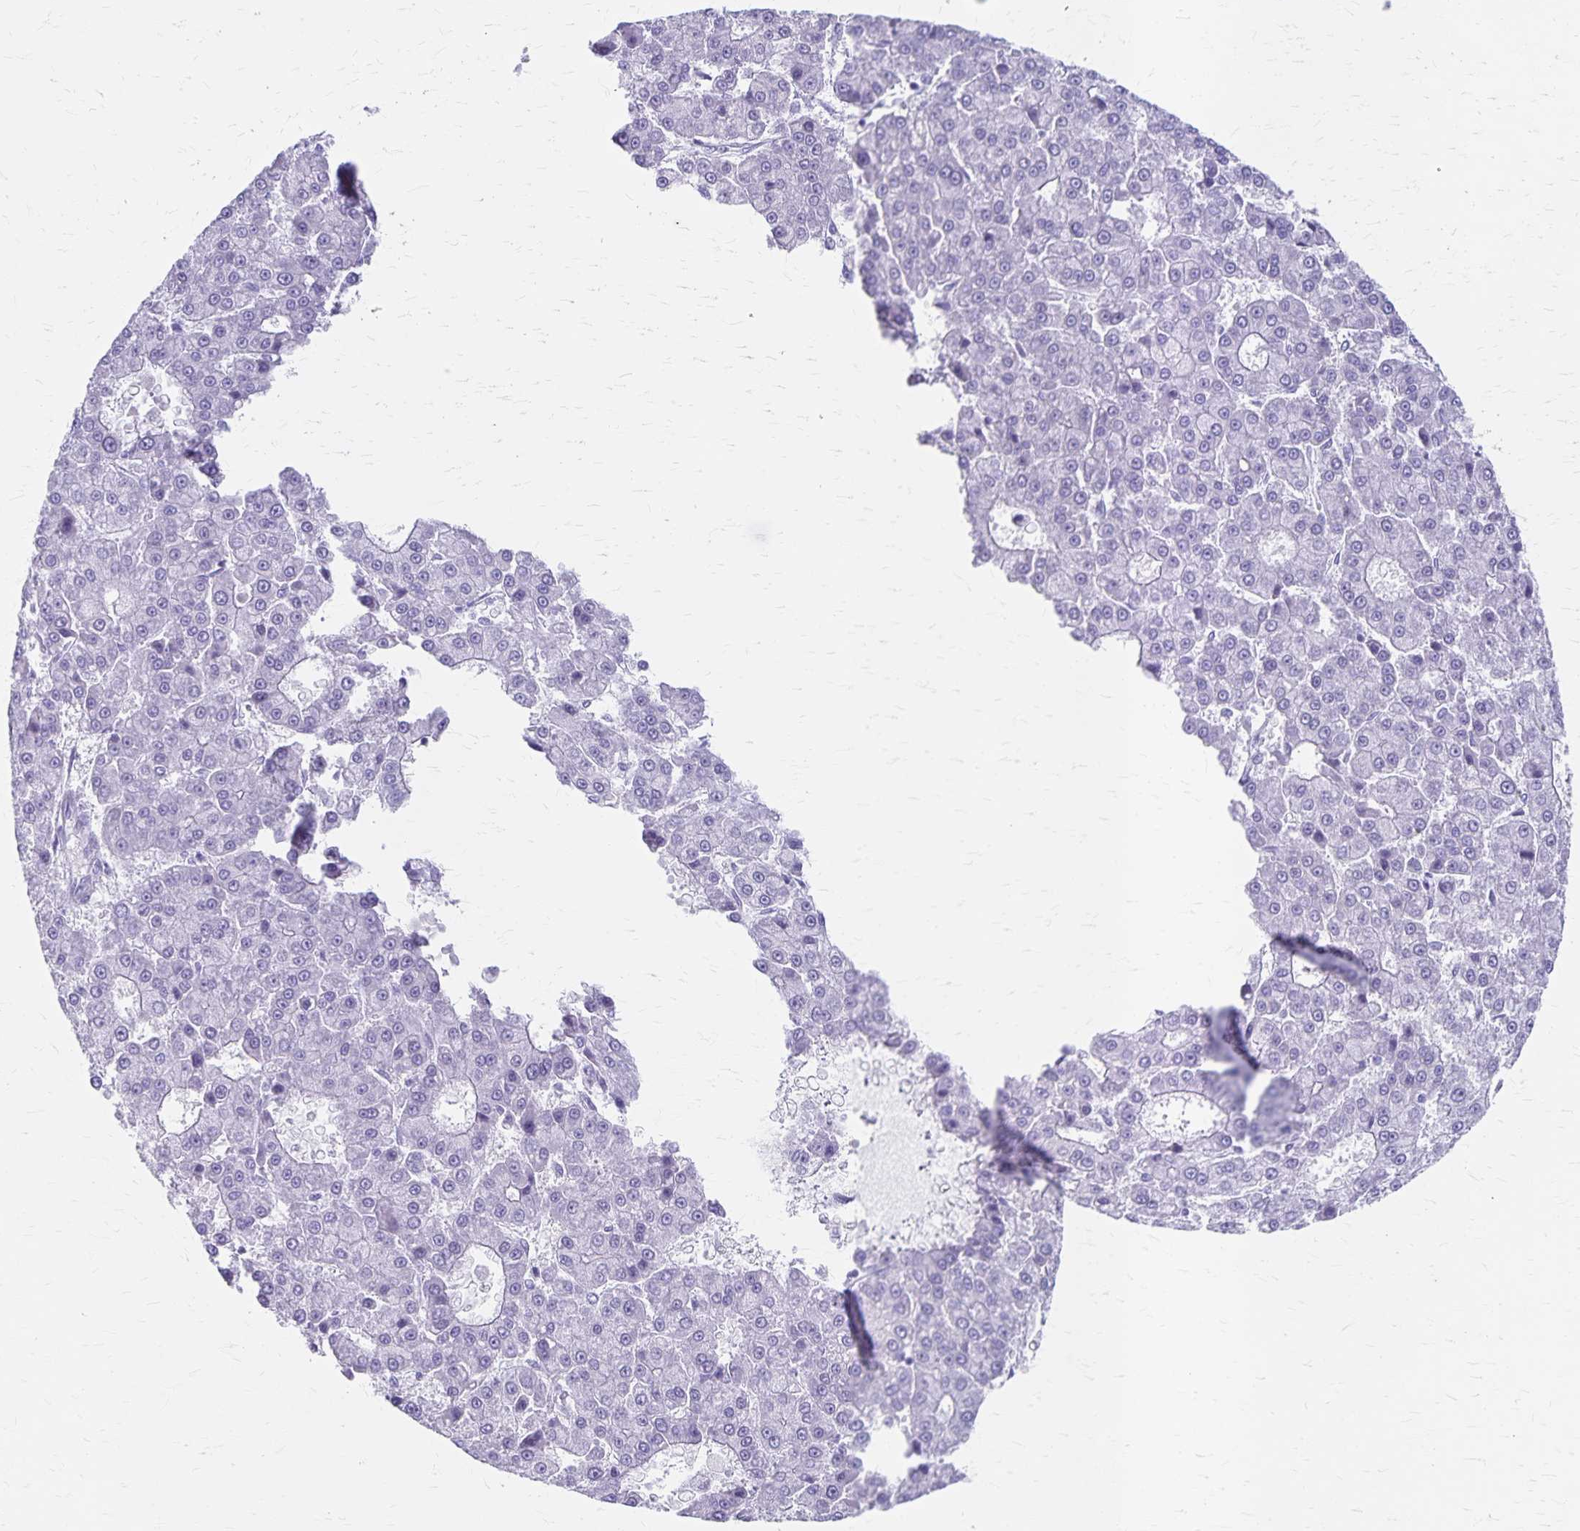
{"staining": {"intensity": "negative", "quantity": "none", "location": "none"}, "tissue": "liver cancer", "cell_type": "Tumor cells", "image_type": "cancer", "snomed": [{"axis": "morphology", "description": "Carcinoma, Hepatocellular, NOS"}, {"axis": "topography", "description": "Liver"}], "caption": "Protein analysis of liver cancer (hepatocellular carcinoma) shows no significant staining in tumor cells.", "gene": "GPBAR1", "patient": {"sex": "male", "age": 70}}